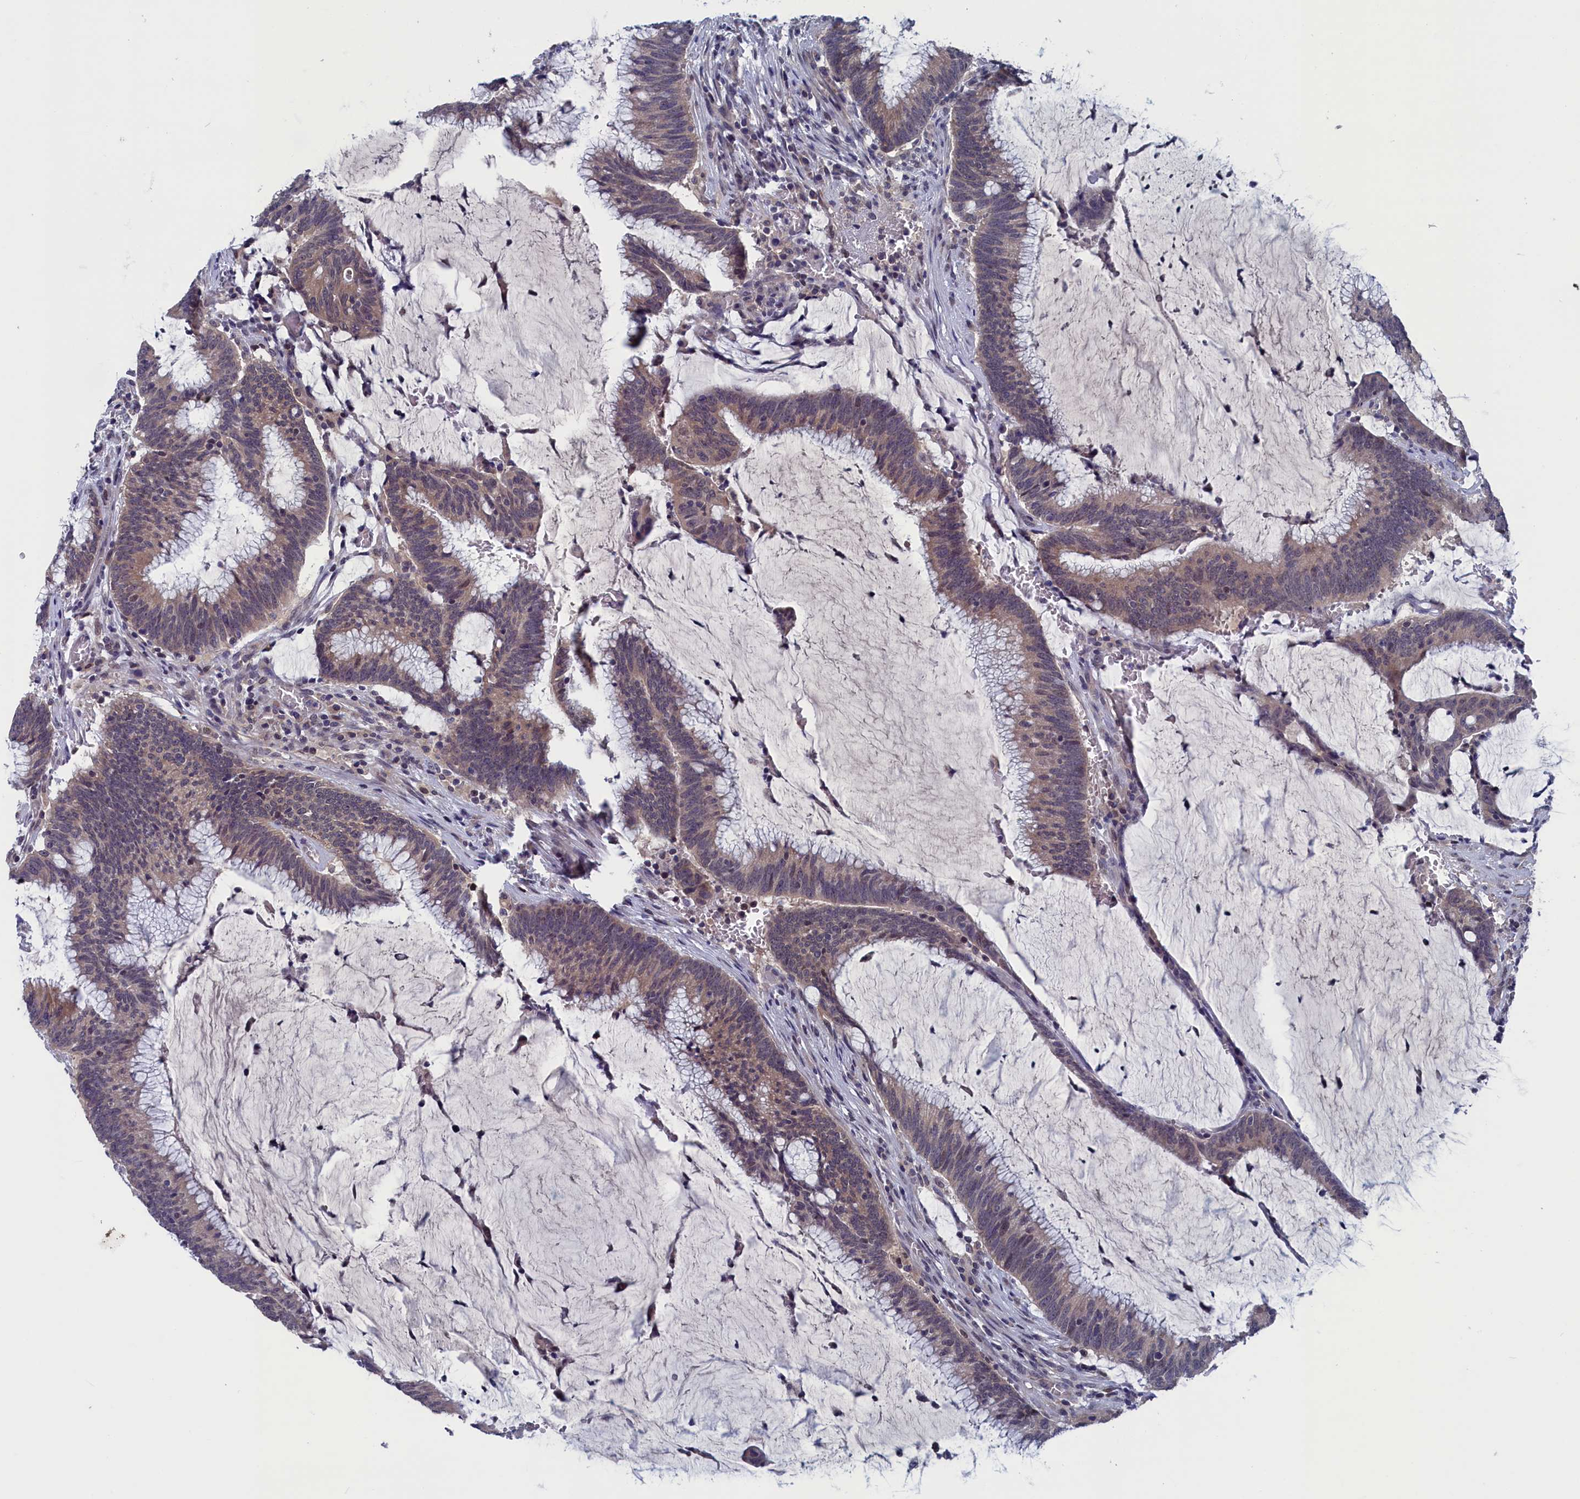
{"staining": {"intensity": "moderate", "quantity": ">75%", "location": "cytoplasmic/membranous"}, "tissue": "colorectal cancer", "cell_type": "Tumor cells", "image_type": "cancer", "snomed": [{"axis": "morphology", "description": "Adenocarcinoma, NOS"}, {"axis": "topography", "description": "Rectum"}], "caption": "High-power microscopy captured an immunohistochemistry photomicrograph of adenocarcinoma (colorectal), revealing moderate cytoplasmic/membranous positivity in about >75% of tumor cells.", "gene": "SPATA13", "patient": {"sex": "female", "age": 77}}